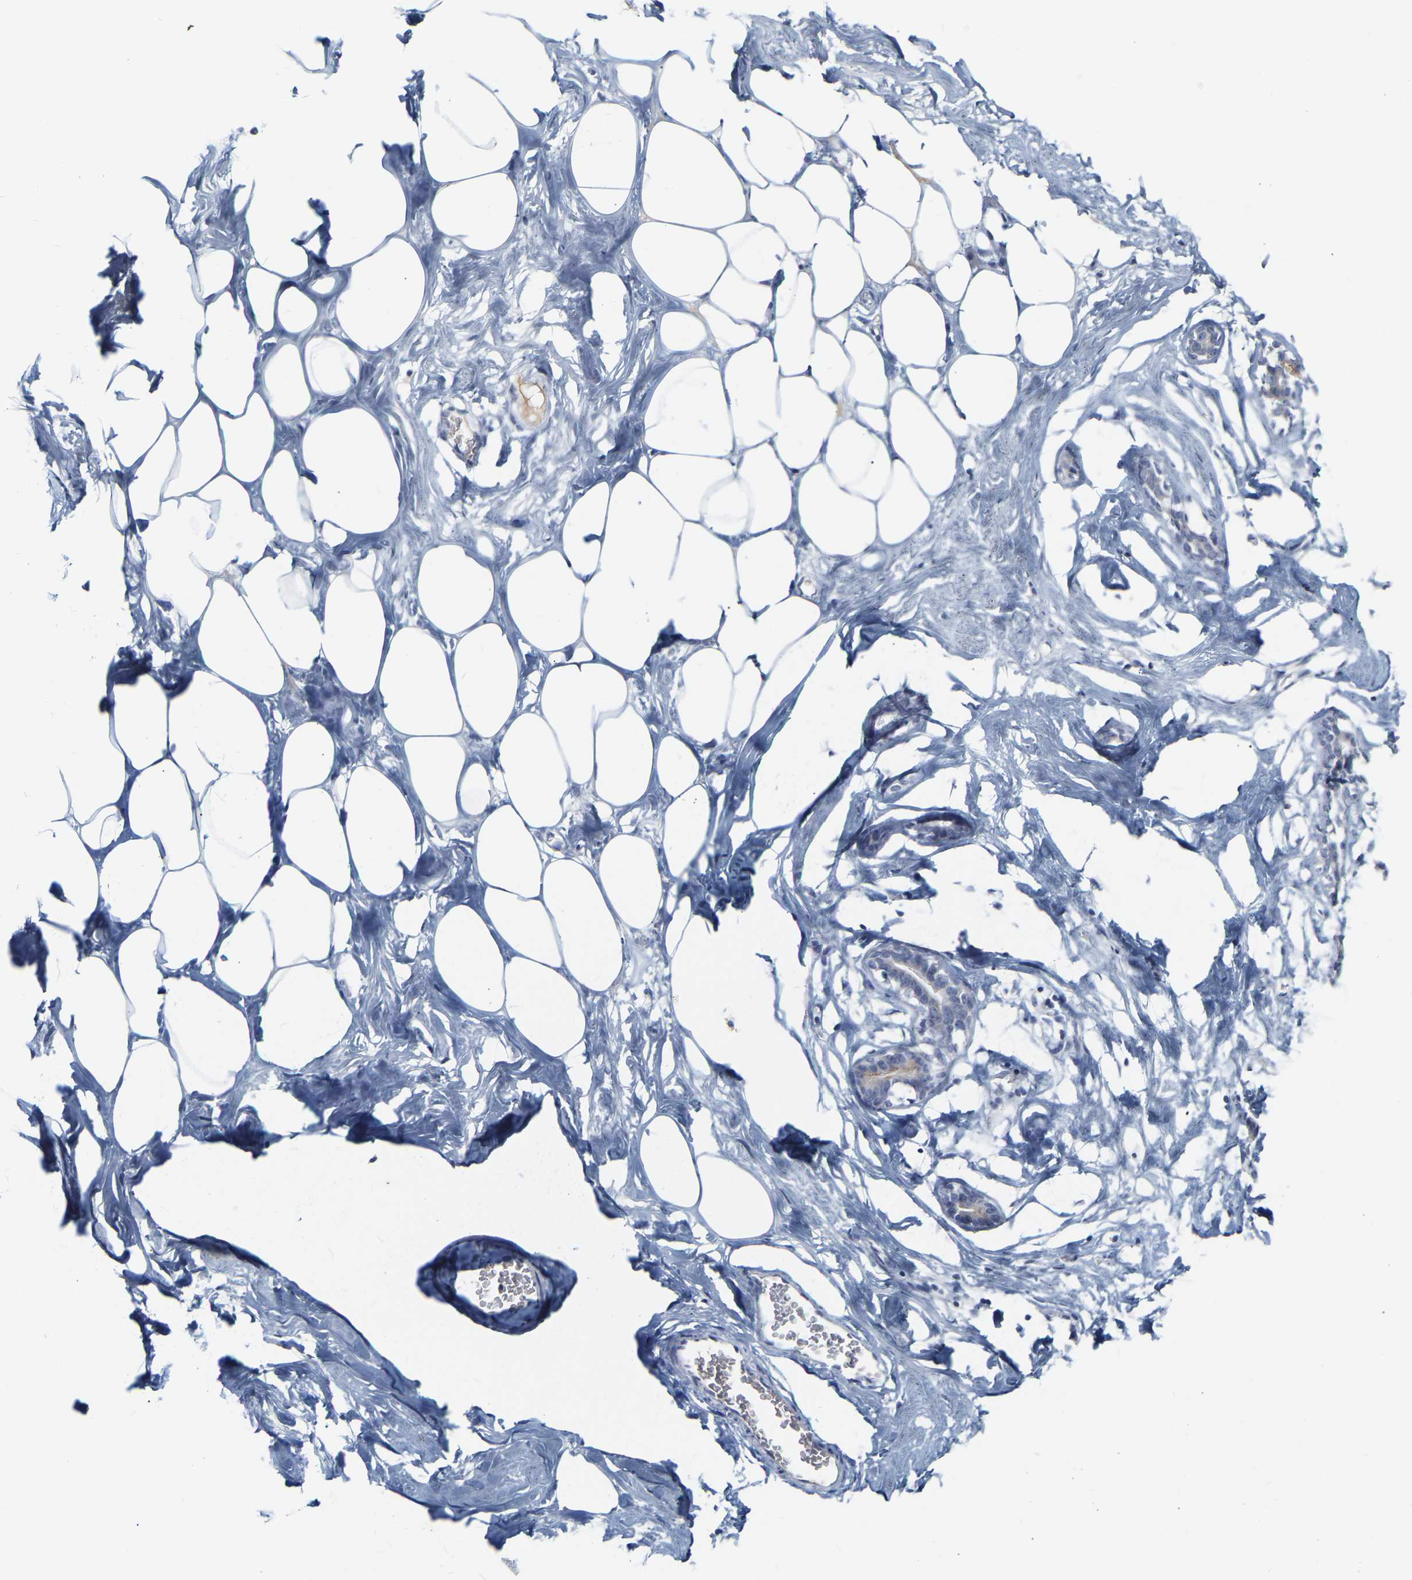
{"staining": {"intensity": "negative", "quantity": "none", "location": "none"}, "tissue": "adipose tissue", "cell_type": "Adipocytes", "image_type": "normal", "snomed": [{"axis": "morphology", "description": "Normal tissue, NOS"}, {"axis": "morphology", "description": "Fibrosis, NOS"}, {"axis": "topography", "description": "Breast"}, {"axis": "topography", "description": "Adipose tissue"}], "caption": "Benign adipose tissue was stained to show a protein in brown. There is no significant expression in adipocytes. (Stains: DAB (3,3'-diaminobenzidine) immunohistochemistry (IHC) with hematoxylin counter stain, Microscopy: brightfield microscopy at high magnification).", "gene": "GNAS", "patient": {"sex": "female", "age": 39}}